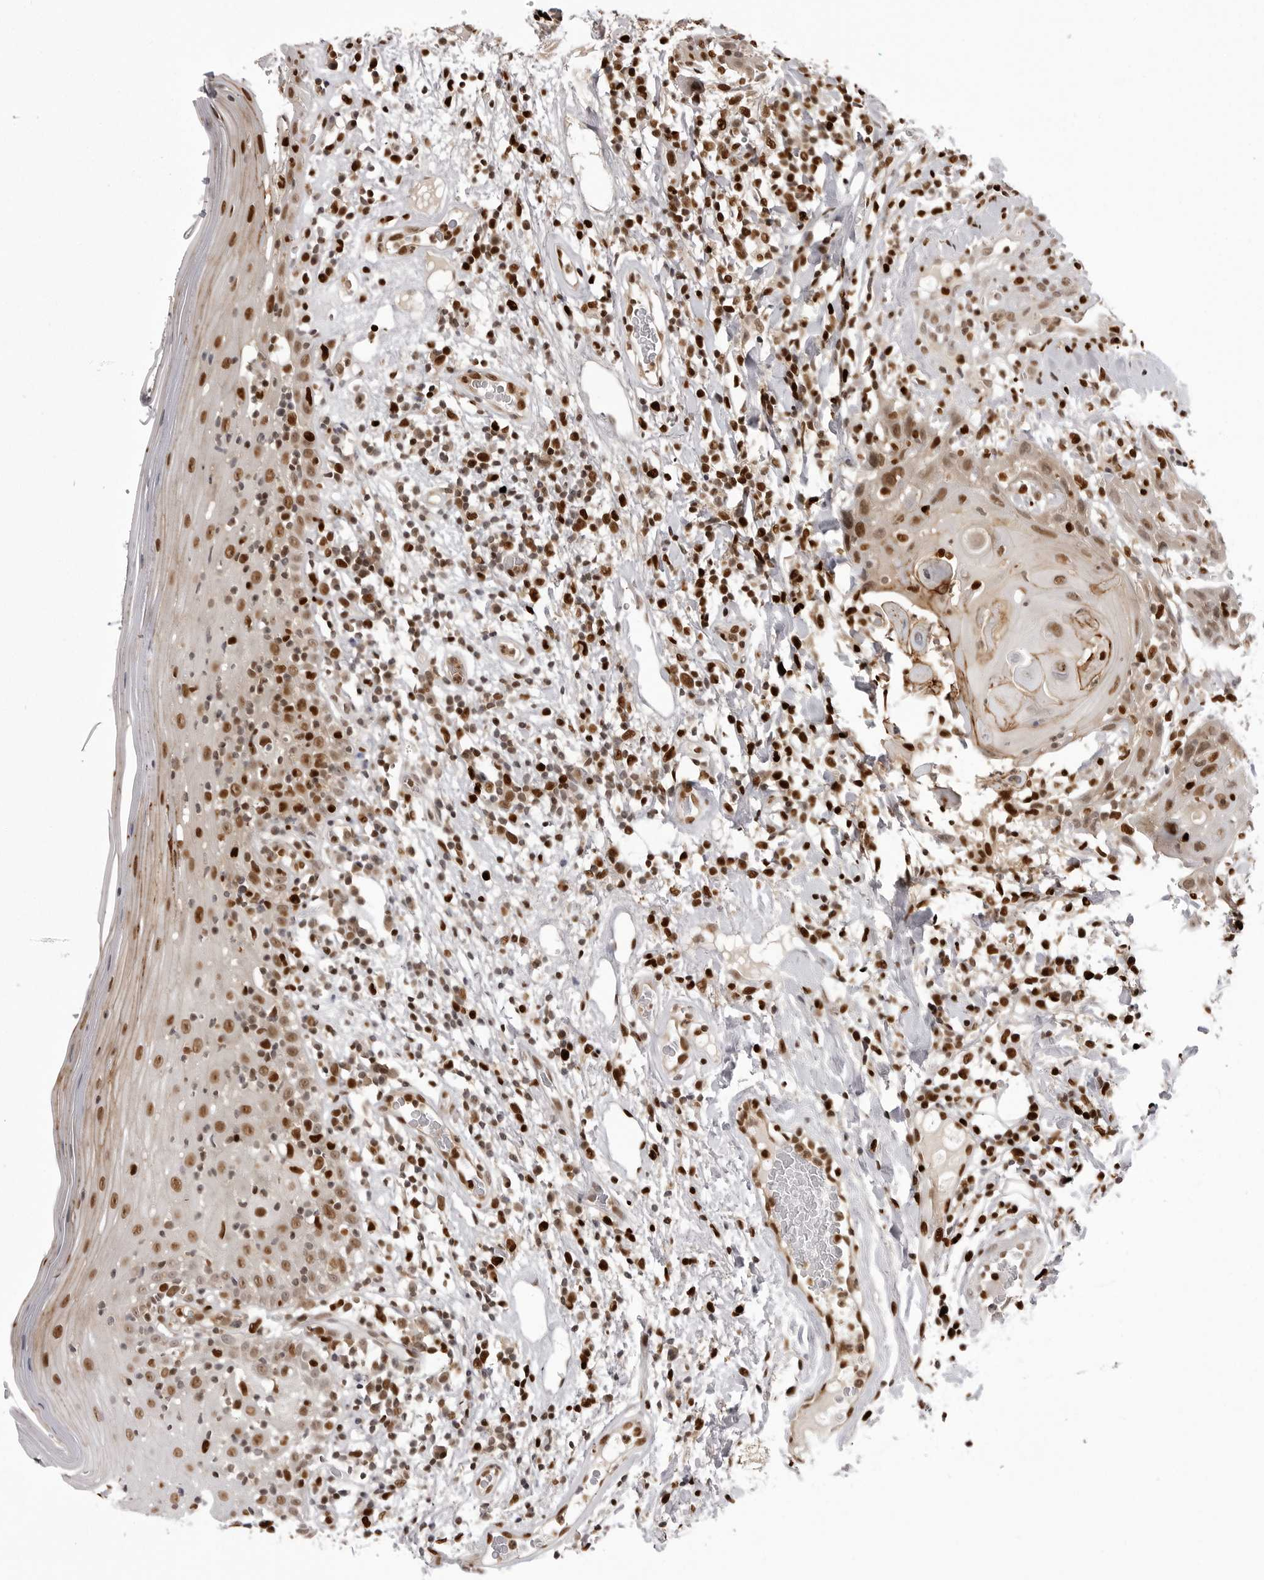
{"staining": {"intensity": "moderate", "quantity": ">75%", "location": "nuclear"}, "tissue": "oral mucosa", "cell_type": "Squamous epithelial cells", "image_type": "normal", "snomed": [{"axis": "morphology", "description": "Normal tissue, NOS"}, {"axis": "morphology", "description": "Squamous cell carcinoma, NOS"}, {"axis": "topography", "description": "Skeletal muscle"}, {"axis": "topography", "description": "Oral tissue"}], "caption": "Immunohistochemical staining of normal oral mucosa shows medium levels of moderate nuclear positivity in approximately >75% of squamous epithelial cells. Immunohistochemistry (ihc) stains the protein of interest in brown and the nuclei are stained blue.", "gene": "PTK2B", "patient": {"sex": "male", "age": 71}}